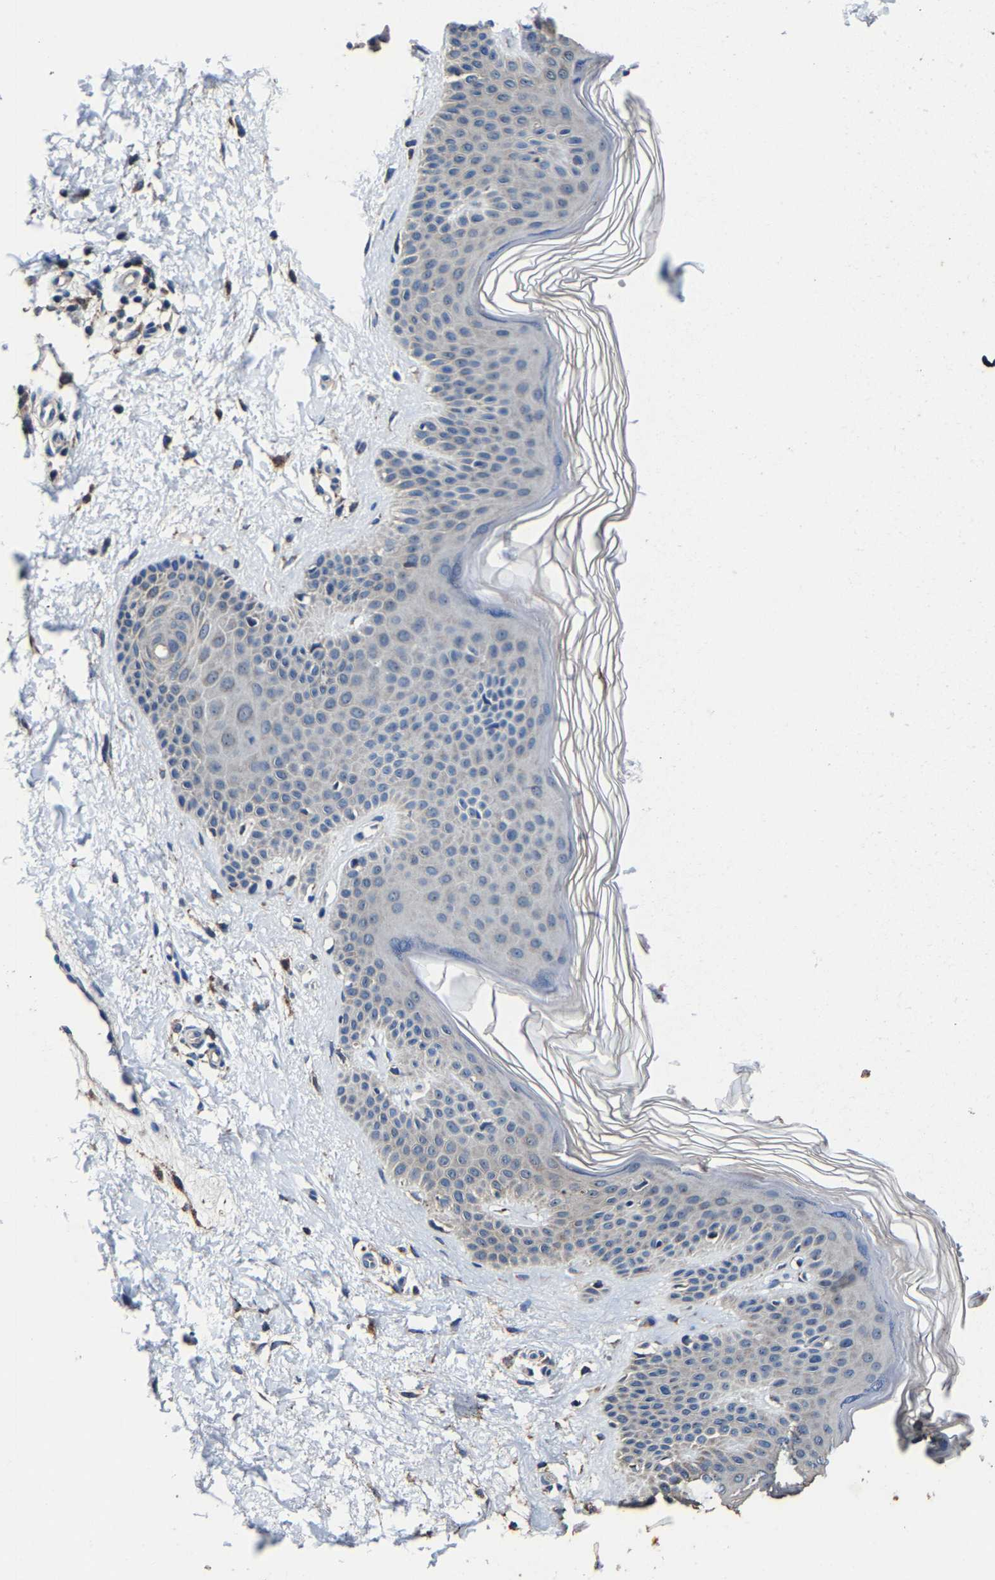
{"staining": {"intensity": "weak", "quantity": ">75%", "location": "cytoplasmic/membranous"}, "tissue": "skin", "cell_type": "Fibroblasts", "image_type": "normal", "snomed": [{"axis": "morphology", "description": "Normal tissue, NOS"}, {"axis": "morphology", "description": "Malignant melanoma, Metastatic site"}, {"axis": "topography", "description": "Skin"}], "caption": "Normal skin was stained to show a protein in brown. There is low levels of weak cytoplasmic/membranous positivity in about >75% of fibroblasts.", "gene": "ZCCHC7", "patient": {"sex": "male", "age": 41}}